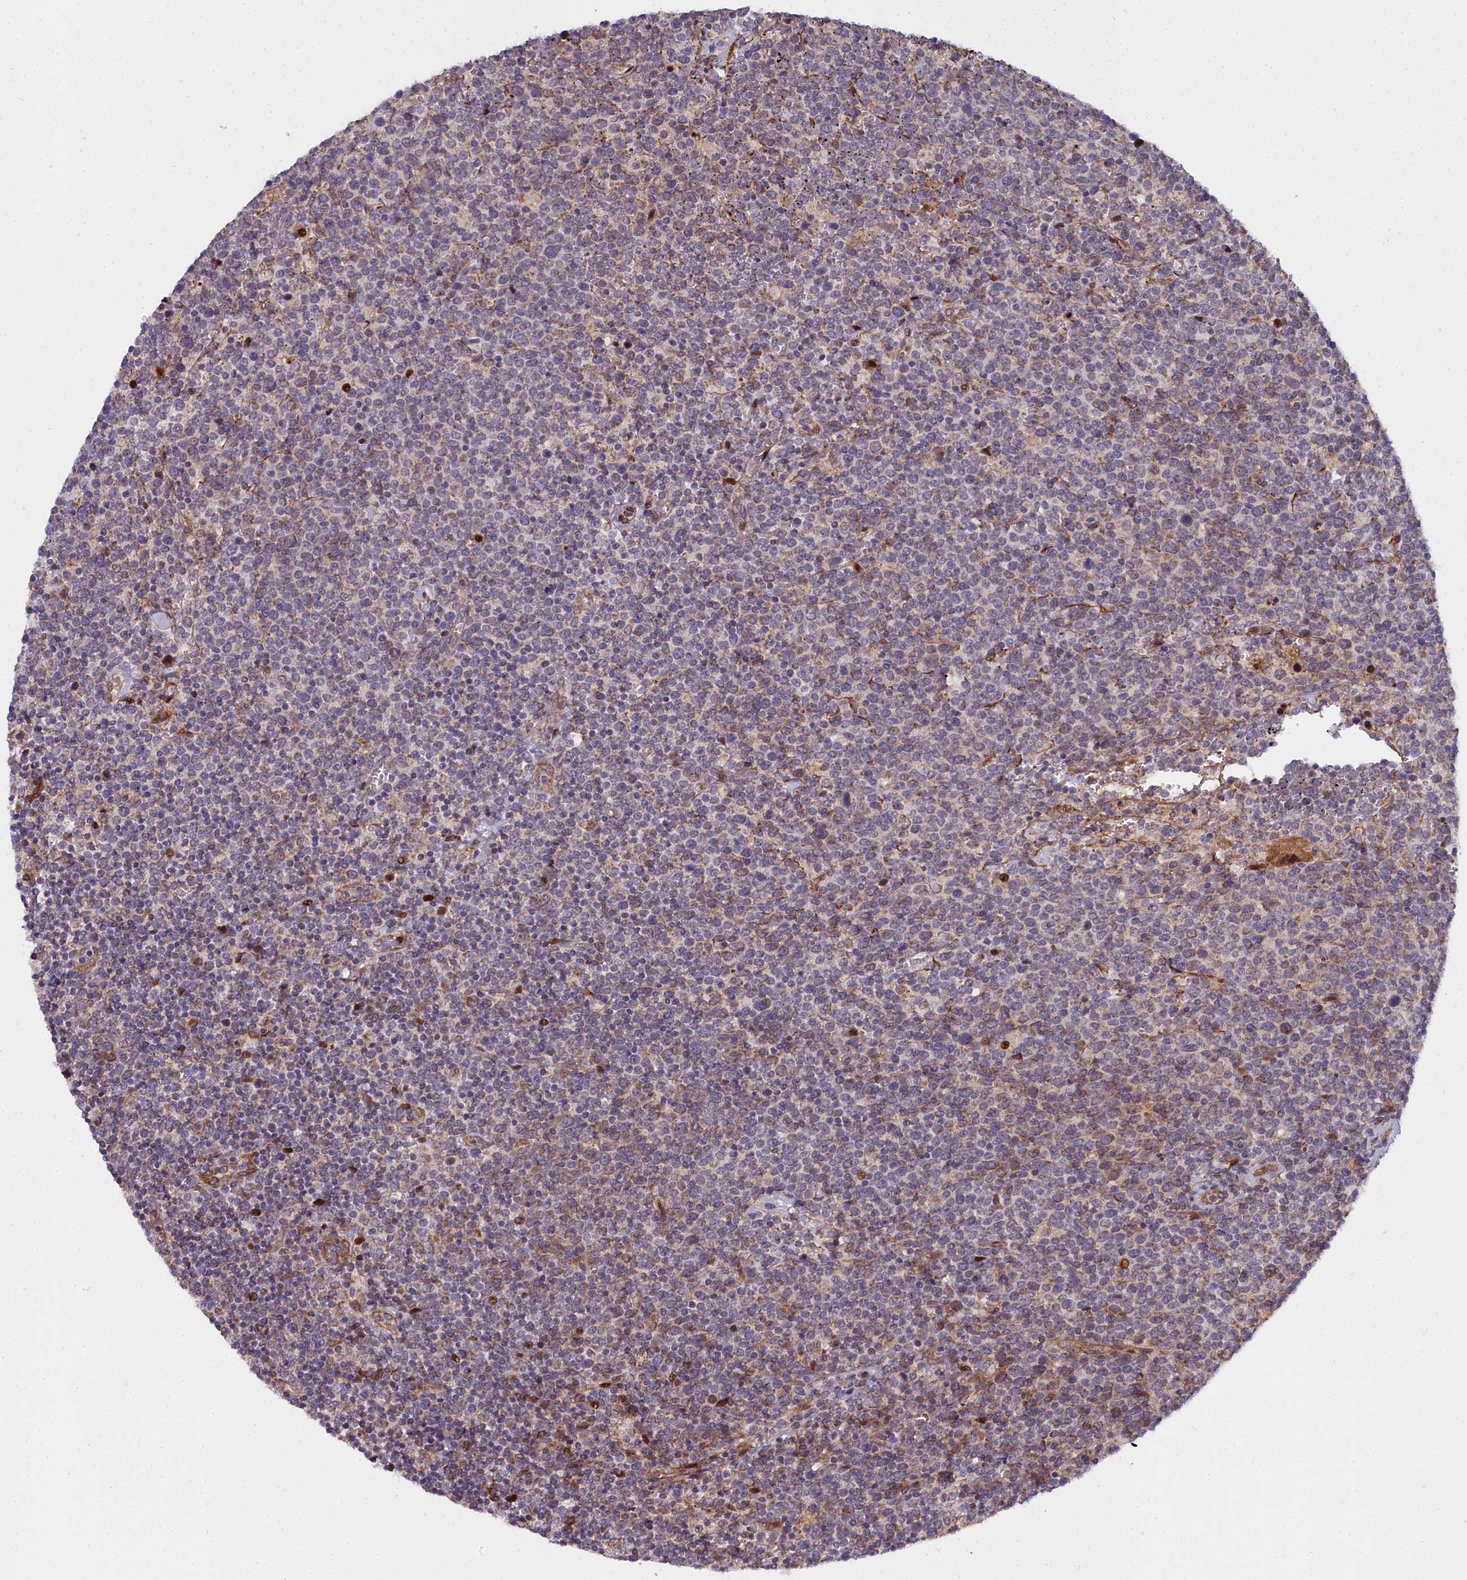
{"staining": {"intensity": "weak", "quantity": "<25%", "location": "cytoplasmic/membranous"}, "tissue": "lymphoma", "cell_type": "Tumor cells", "image_type": "cancer", "snomed": [{"axis": "morphology", "description": "Malignant lymphoma, non-Hodgkin's type, High grade"}, {"axis": "topography", "description": "Lymph node"}], "caption": "The micrograph displays no staining of tumor cells in malignant lymphoma, non-Hodgkin's type (high-grade). Nuclei are stained in blue.", "gene": "MRPS11", "patient": {"sex": "male", "age": 61}}